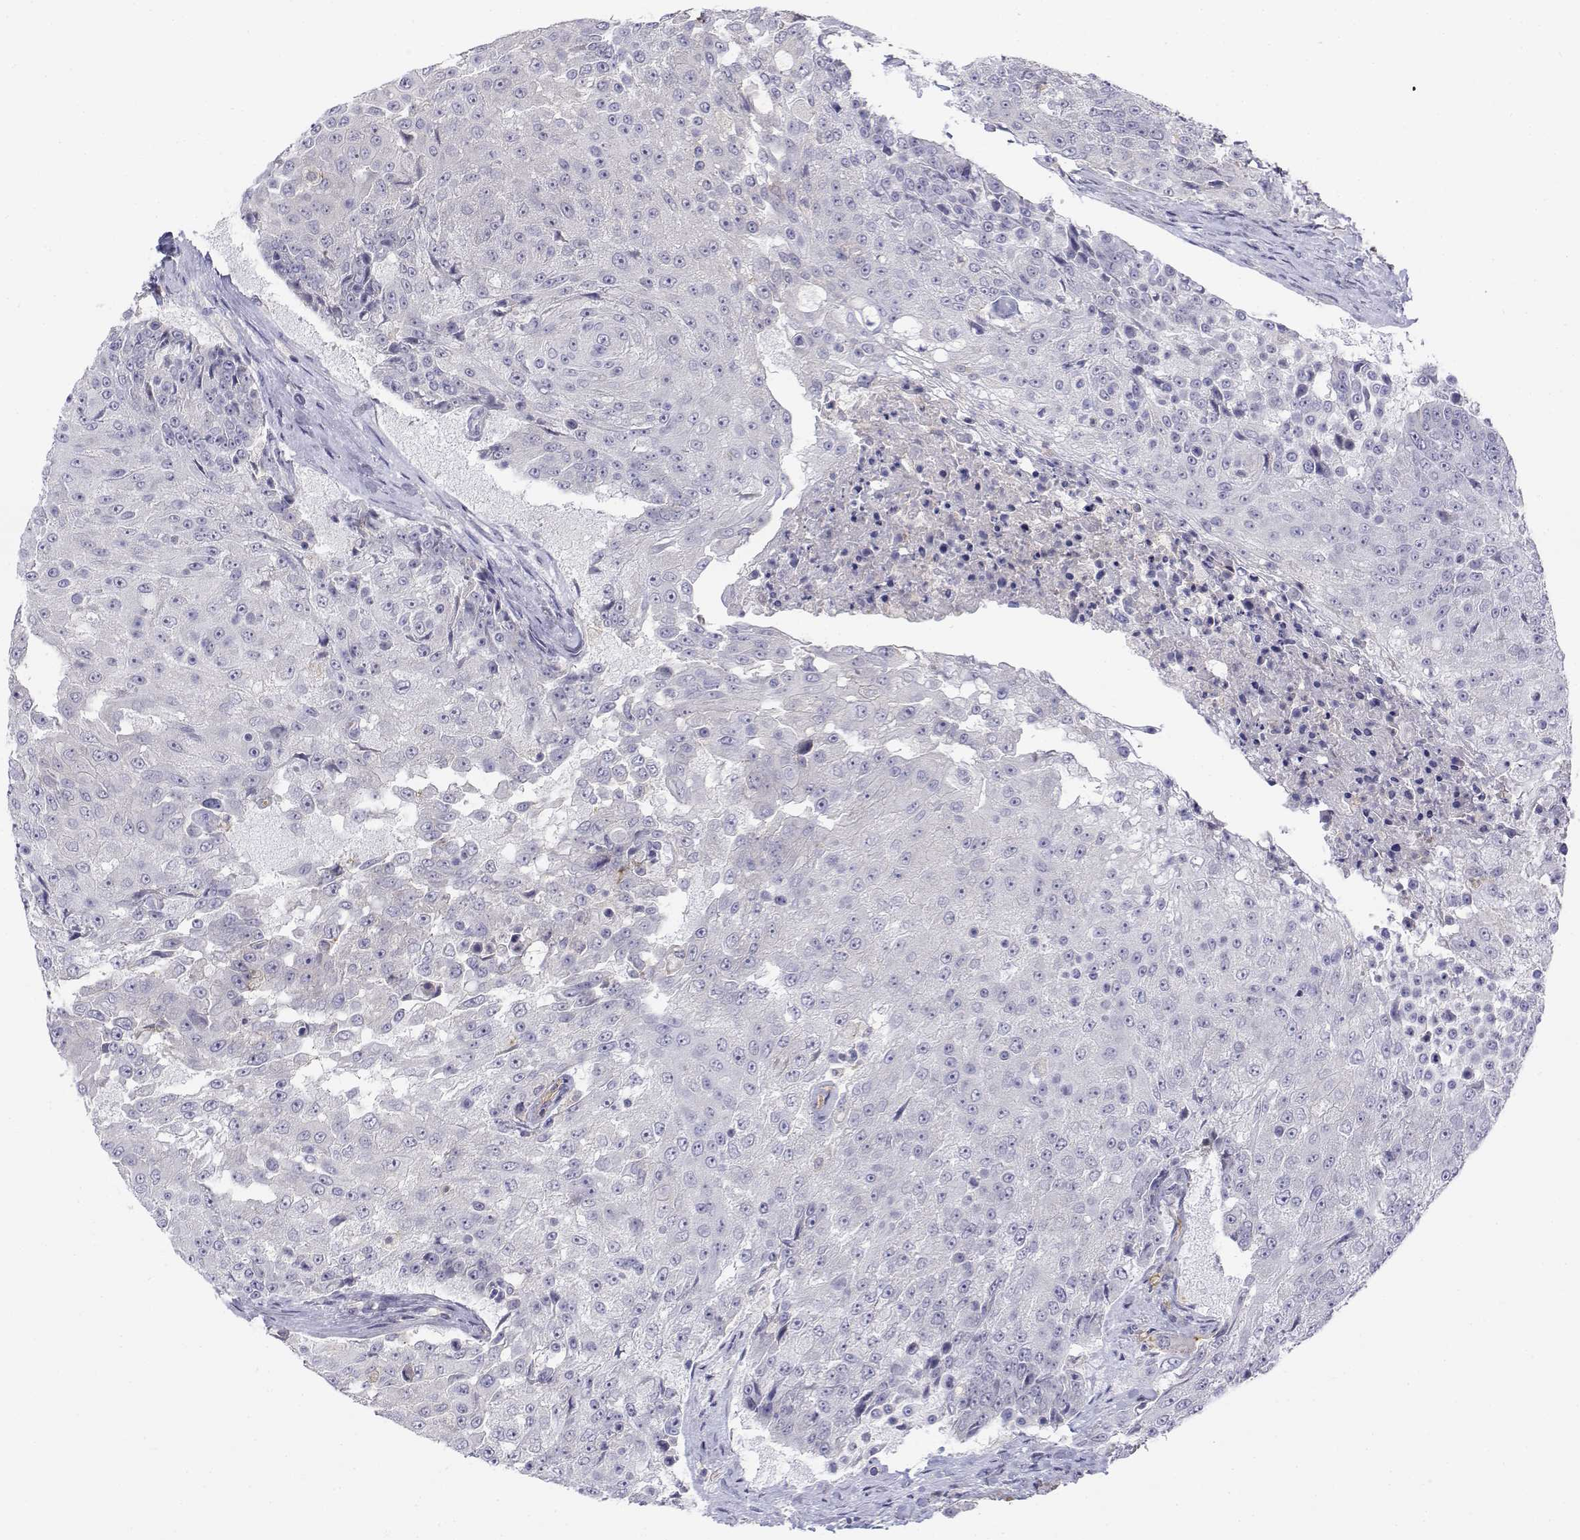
{"staining": {"intensity": "negative", "quantity": "none", "location": "none"}, "tissue": "urothelial cancer", "cell_type": "Tumor cells", "image_type": "cancer", "snomed": [{"axis": "morphology", "description": "Urothelial carcinoma, High grade"}, {"axis": "topography", "description": "Urinary bladder"}], "caption": "Protein analysis of urothelial cancer exhibits no significant positivity in tumor cells.", "gene": "CADM1", "patient": {"sex": "female", "age": 63}}